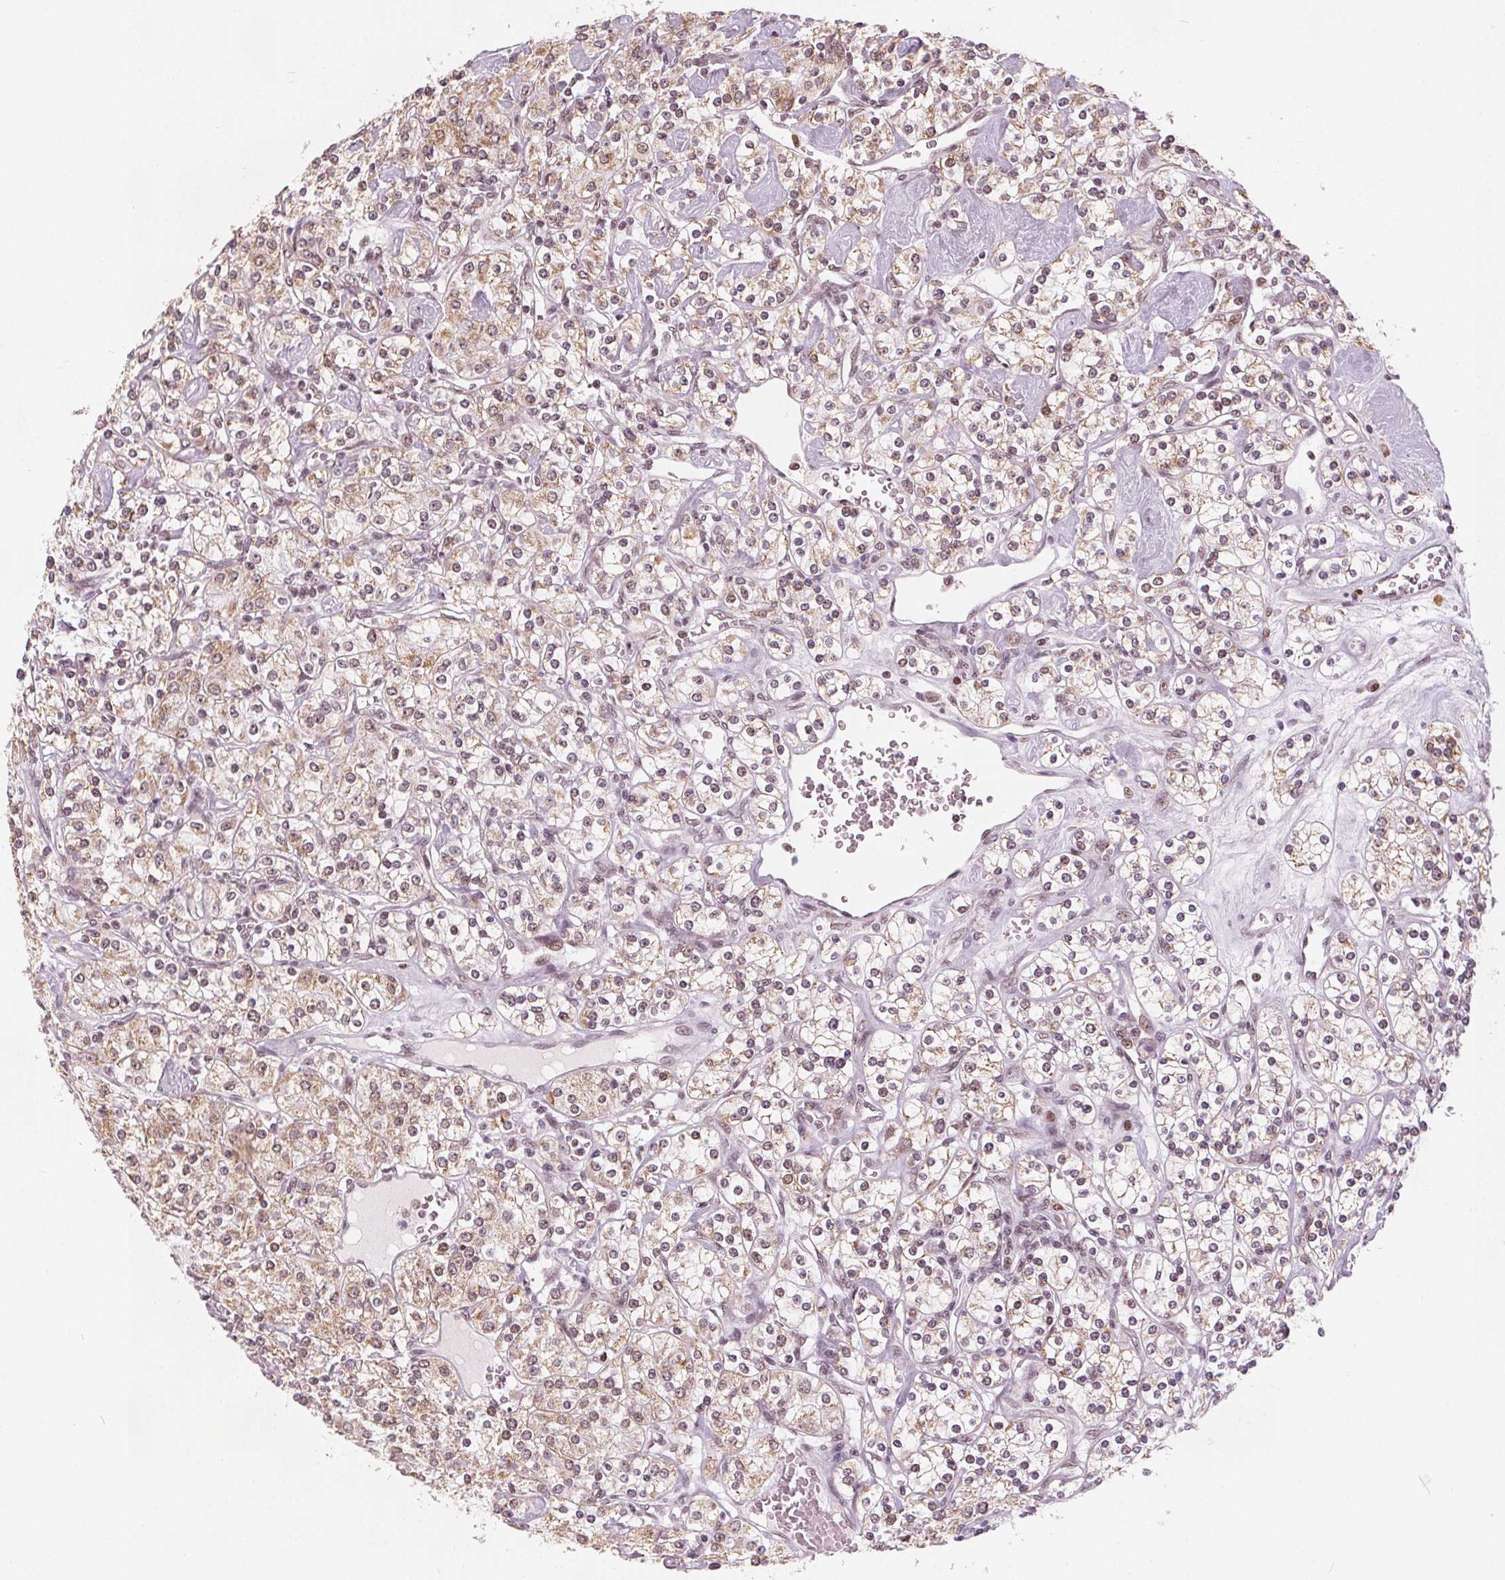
{"staining": {"intensity": "moderate", "quantity": "<25%", "location": "nuclear"}, "tissue": "renal cancer", "cell_type": "Tumor cells", "image_type": "cancer", "snomed": [{"axis": "morphology", "description": "Adenocarcinoma, NOS"}, {"axis": "topography", "description": "Kidney"}], "caption": "This is an image of IHC staining of renal cancer, which shows moderate positivity in the nuclear of tumor cells.", "gene": "DPM2", "patient": {"sex": "male", "age": 77}}